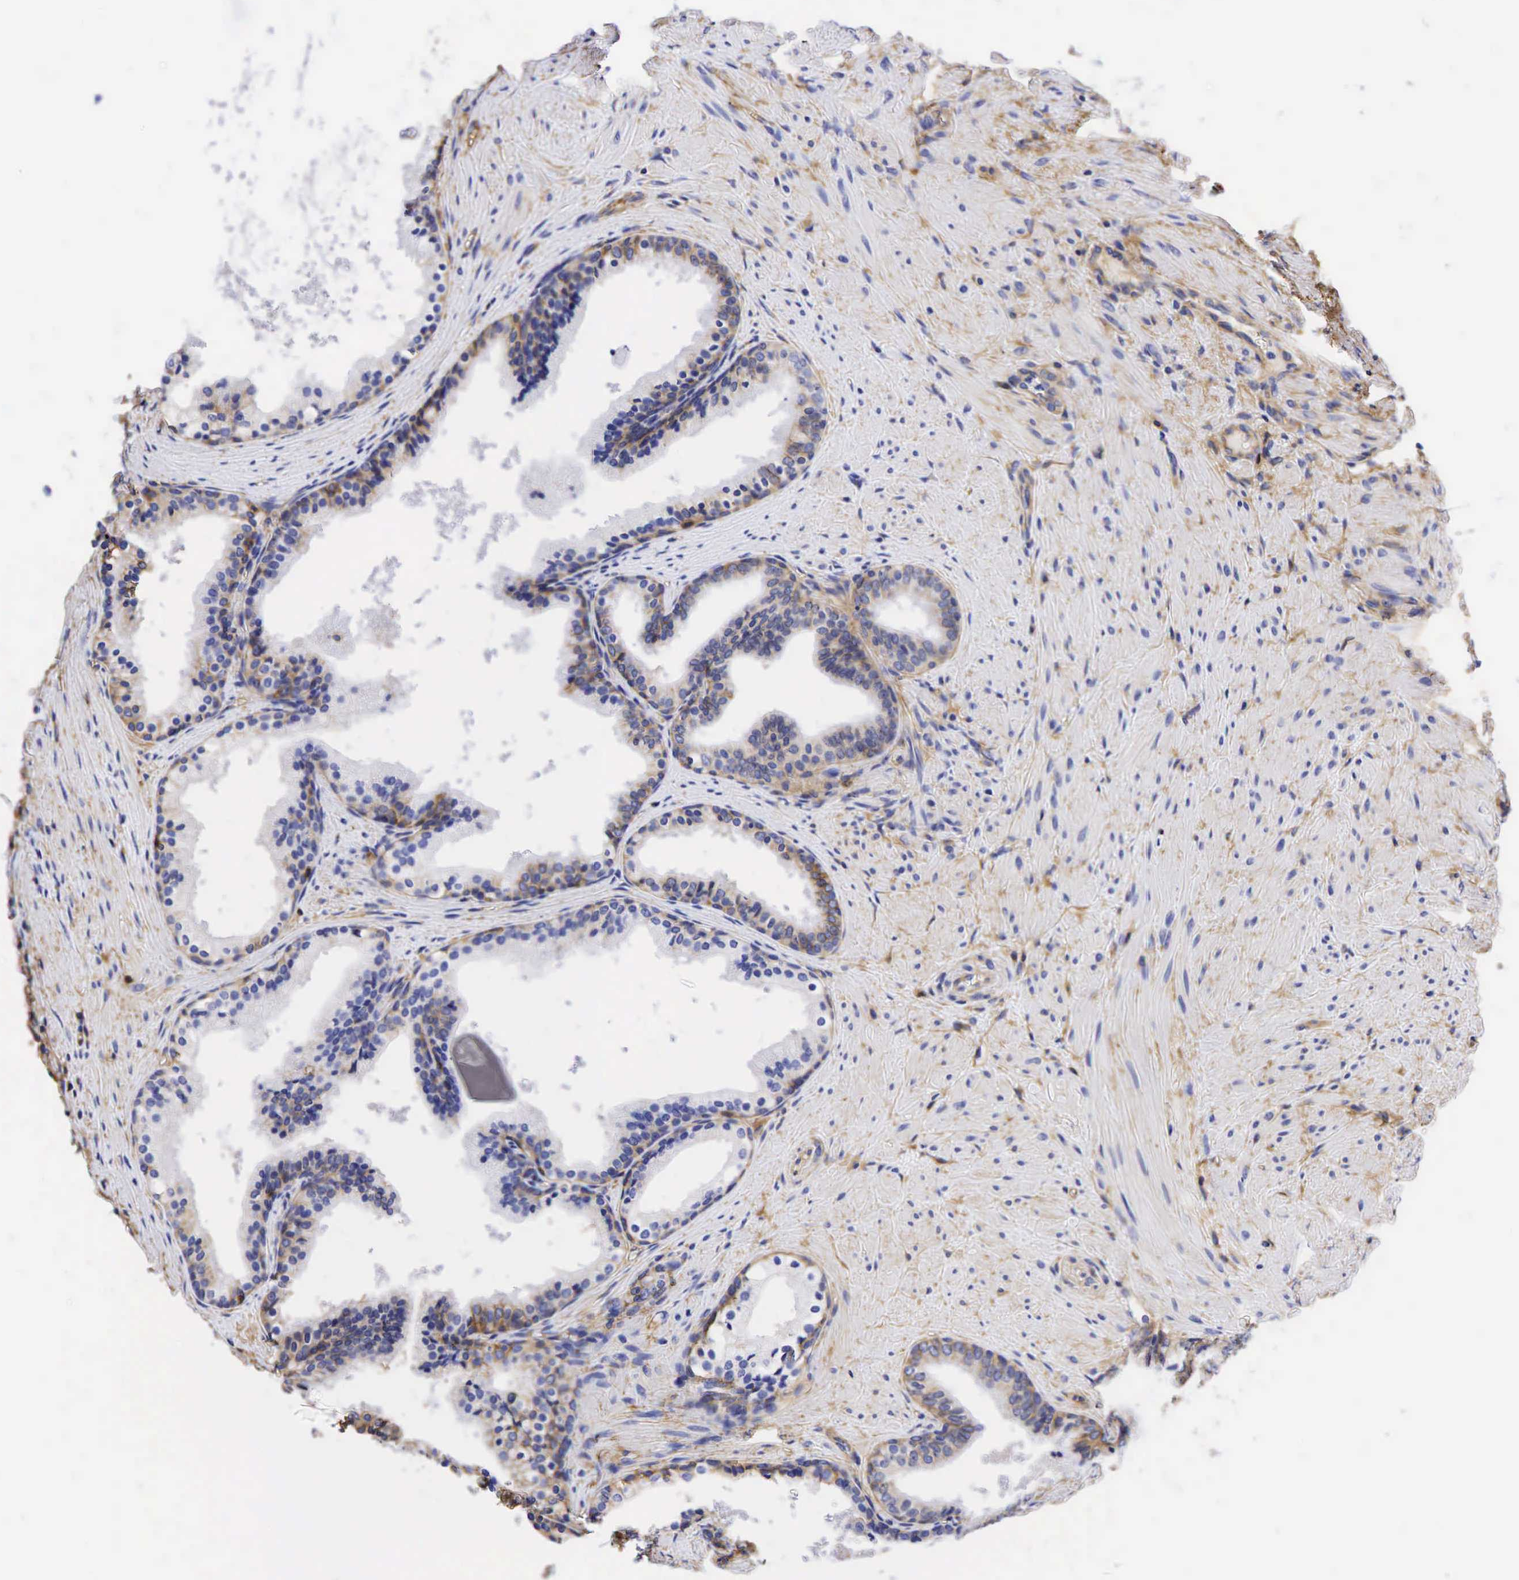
{"staining": {"intensity": "strong", "quantity": ">75%", "location": "cytoplasmic/membranous"}, "tissue": "prostate", "cell_type": "Glandular cells", "image_type": "normal", "snomed": [{"axis": "morphology", "description": "Normal tissue, NOS"}, {"axis": "topography", "description": "Prostate"}], "caption": "Immunohistochemical staining of unremarkable human prostate reveals >75% levels of strong cytoplasmic/membranous protein expression in approximately >75% of glandular cells.", "gene": "CD99", "patient": {"sex": "male", "age": 65}}